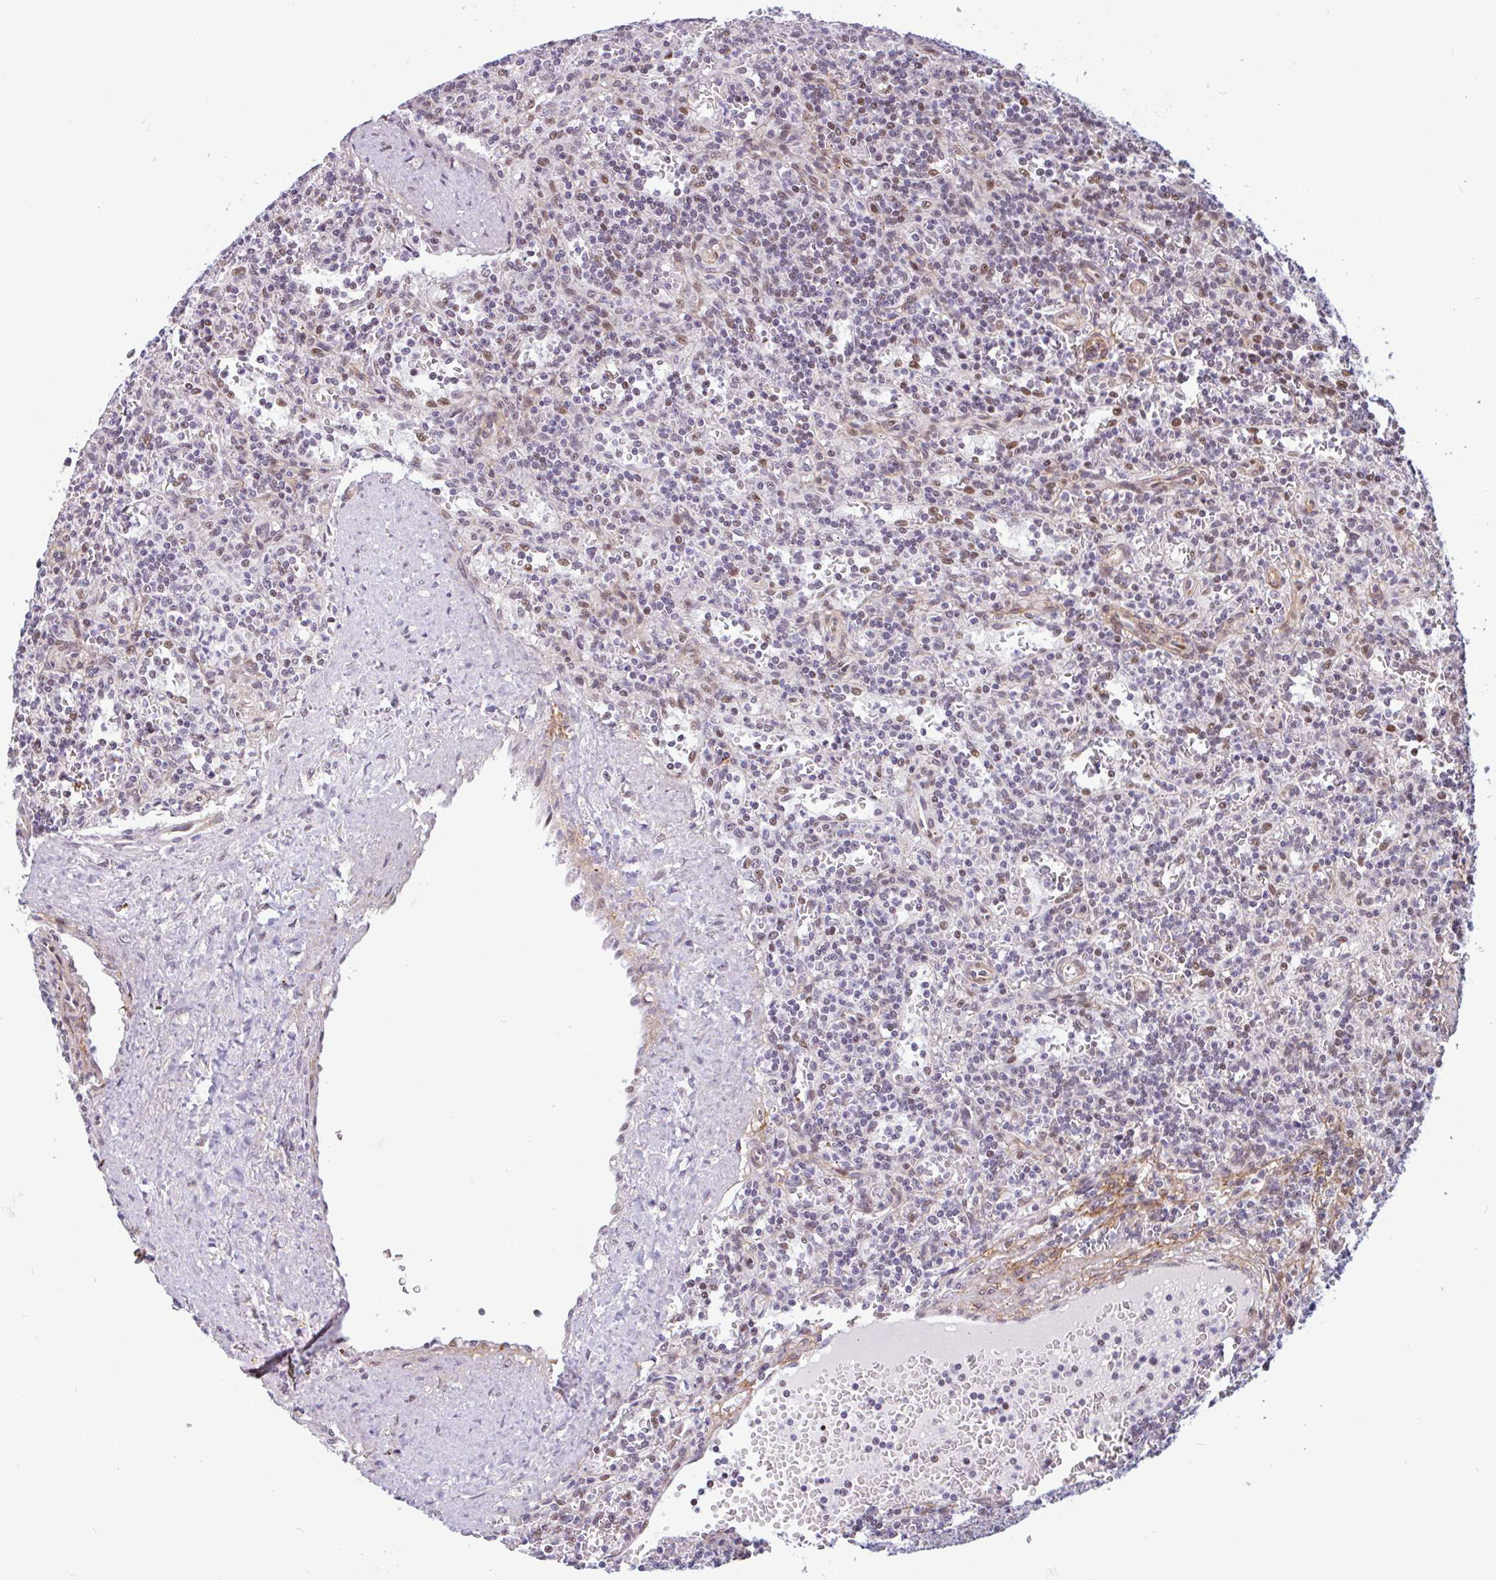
{"staining": {"intensity": "negative", "quantity": "none", "location": "none"}, "tissue": "lymphoma", "cell_type": "Tumor cells", "image_type": "cancer", "snomed": [{"axis": "morphology", "description": "Malignant lymphoma, non-Hodgkin's type, Low grade"}, {"axis": "topography", "description": "Spleen"}], "caption": "Image shows no protein positivity in tumor cells of malignant lymphoma, non-Hodgkin's type (low-grade) tissue.", "gene": "TMEM119", "patient": {"sex": "male", "age": 73}}